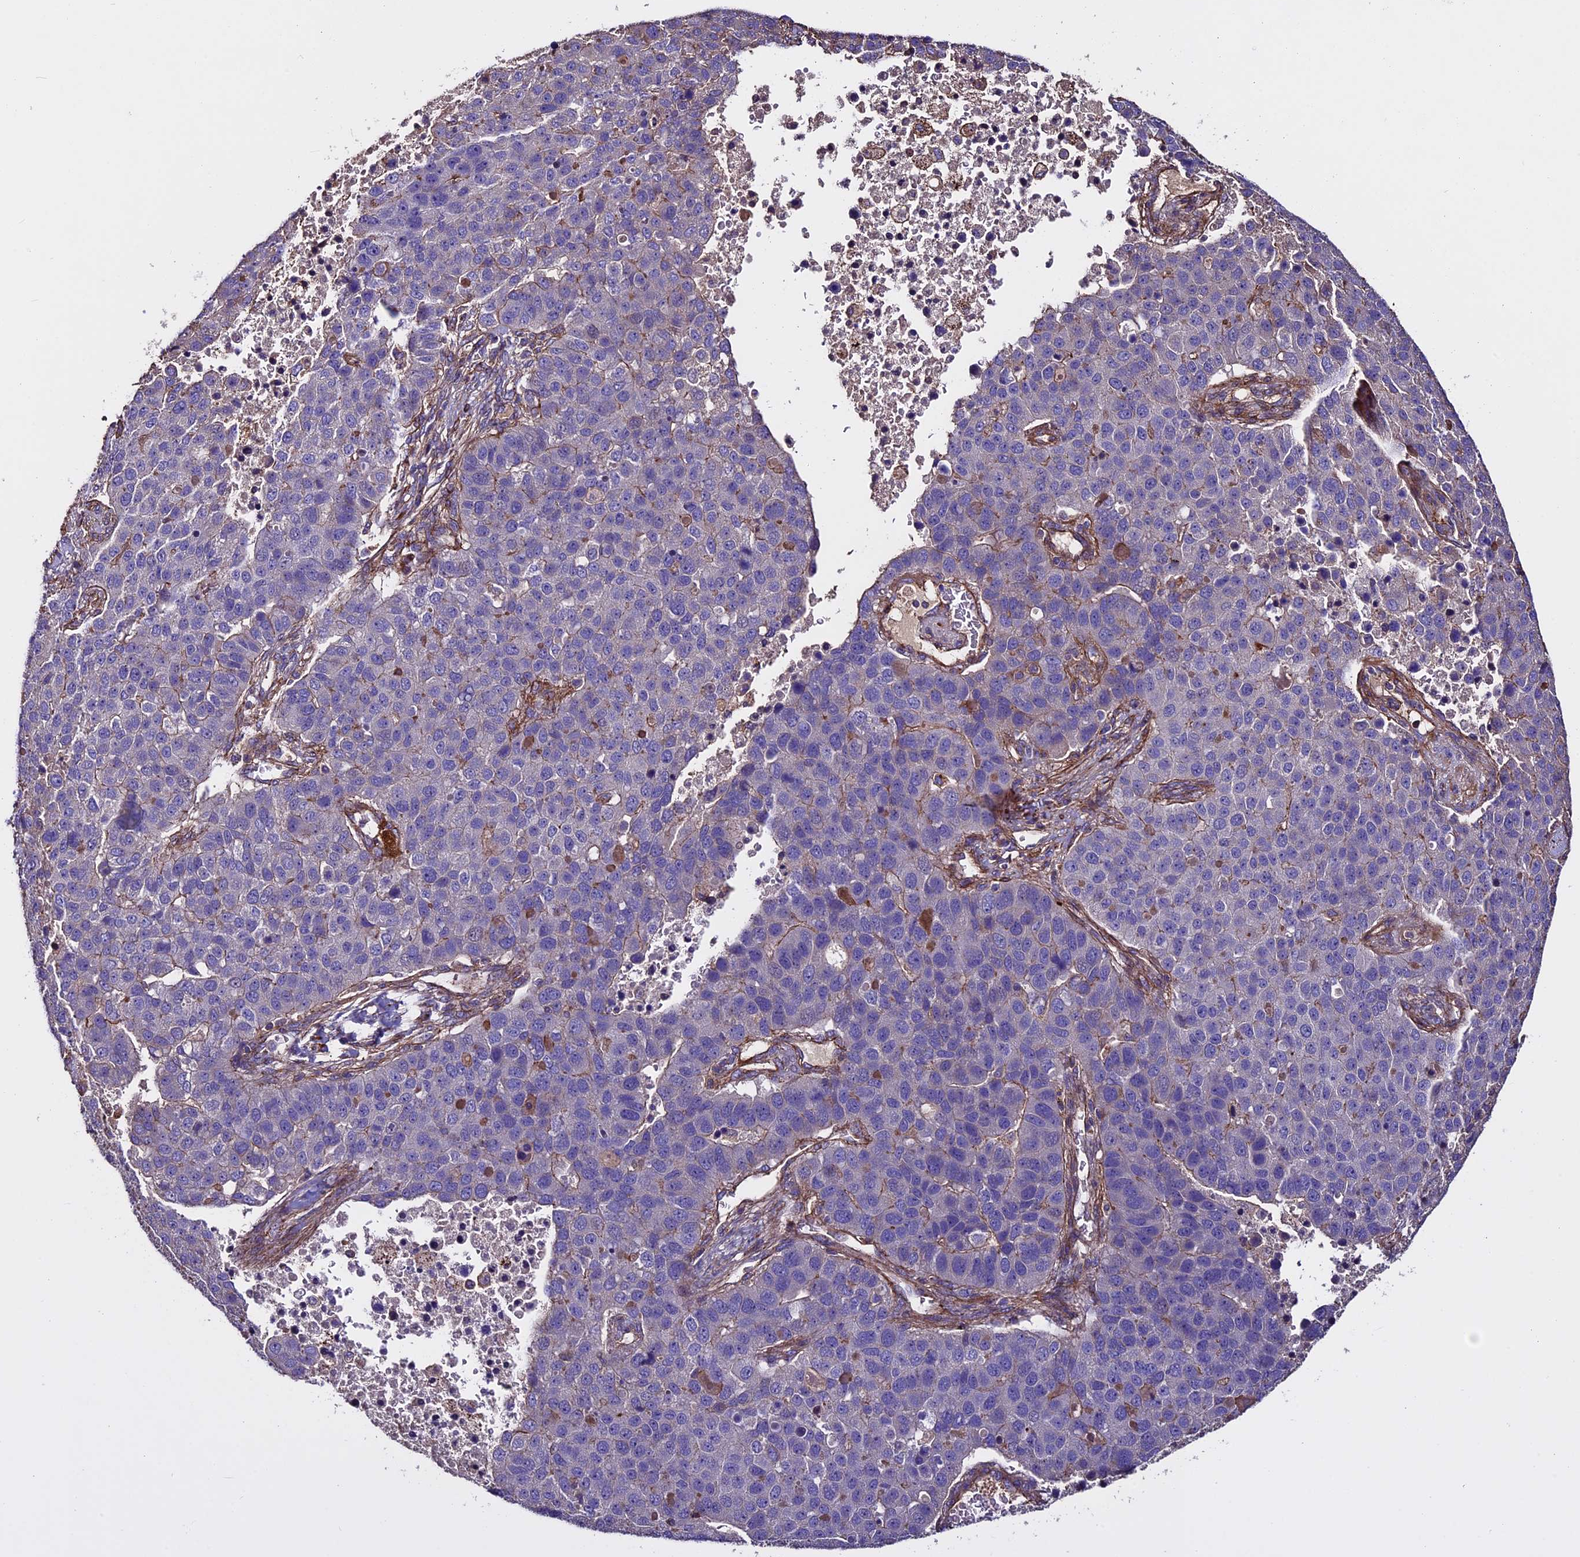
{"staining": {"intensity": "negative", "quantity": "none", "location": "none"}, "tissue": "pancreatic cancer", "cell_type": "Tumor cells", "image_type": "cancer", "snomed": [{"axis": "morphology", "description": "Adenocarcinoma, NOS"}, {"axis": "topography", "description": "Pancreas"}], "caption": "The immunohistochemistry histopathology image has no significant positivity in tumor cells of adenocarcinoma (pancreatic) tissue.", "gene": "EVA1B", "patient": {"sex": "female", "age": 61}}